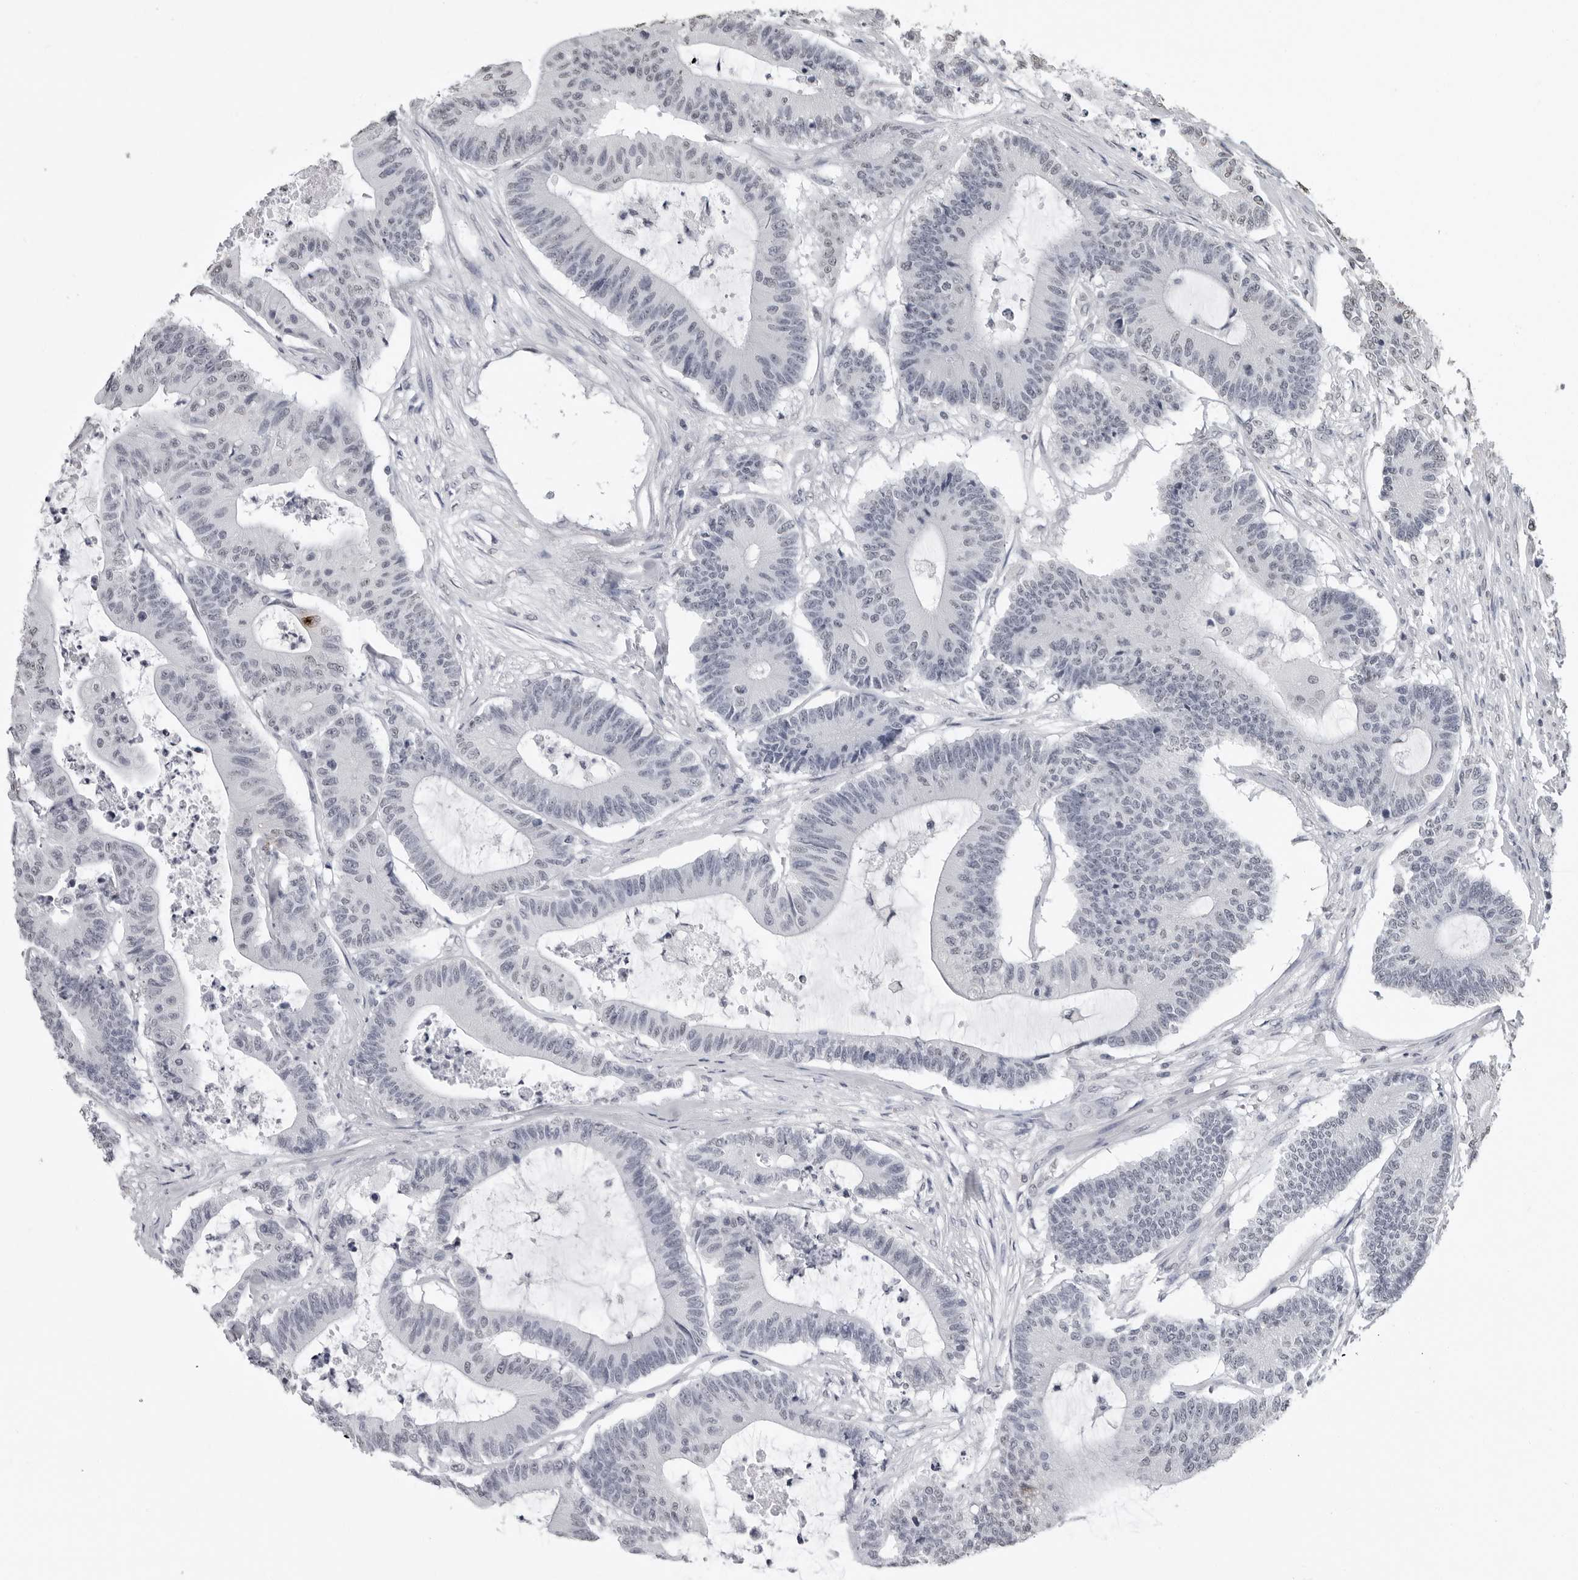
{"staining": {"intensity": "negative", "quantity": "none", "location": "none"}, "tissue": "colorectal cancer", "cell_type": "Tumor cells", "image_type": "cancer", "snomed": [{"axis": "morphology", "description": "Adenocarcinoma, NOS"}, {"axis": "topography", "description": "Colon"}], "caption": "IHC of human adenocarcinoma (colorectal) displays no expression in tumor cells.", "gene": "HEPACAM", "patient": {"sex": "female", "age": 84}}